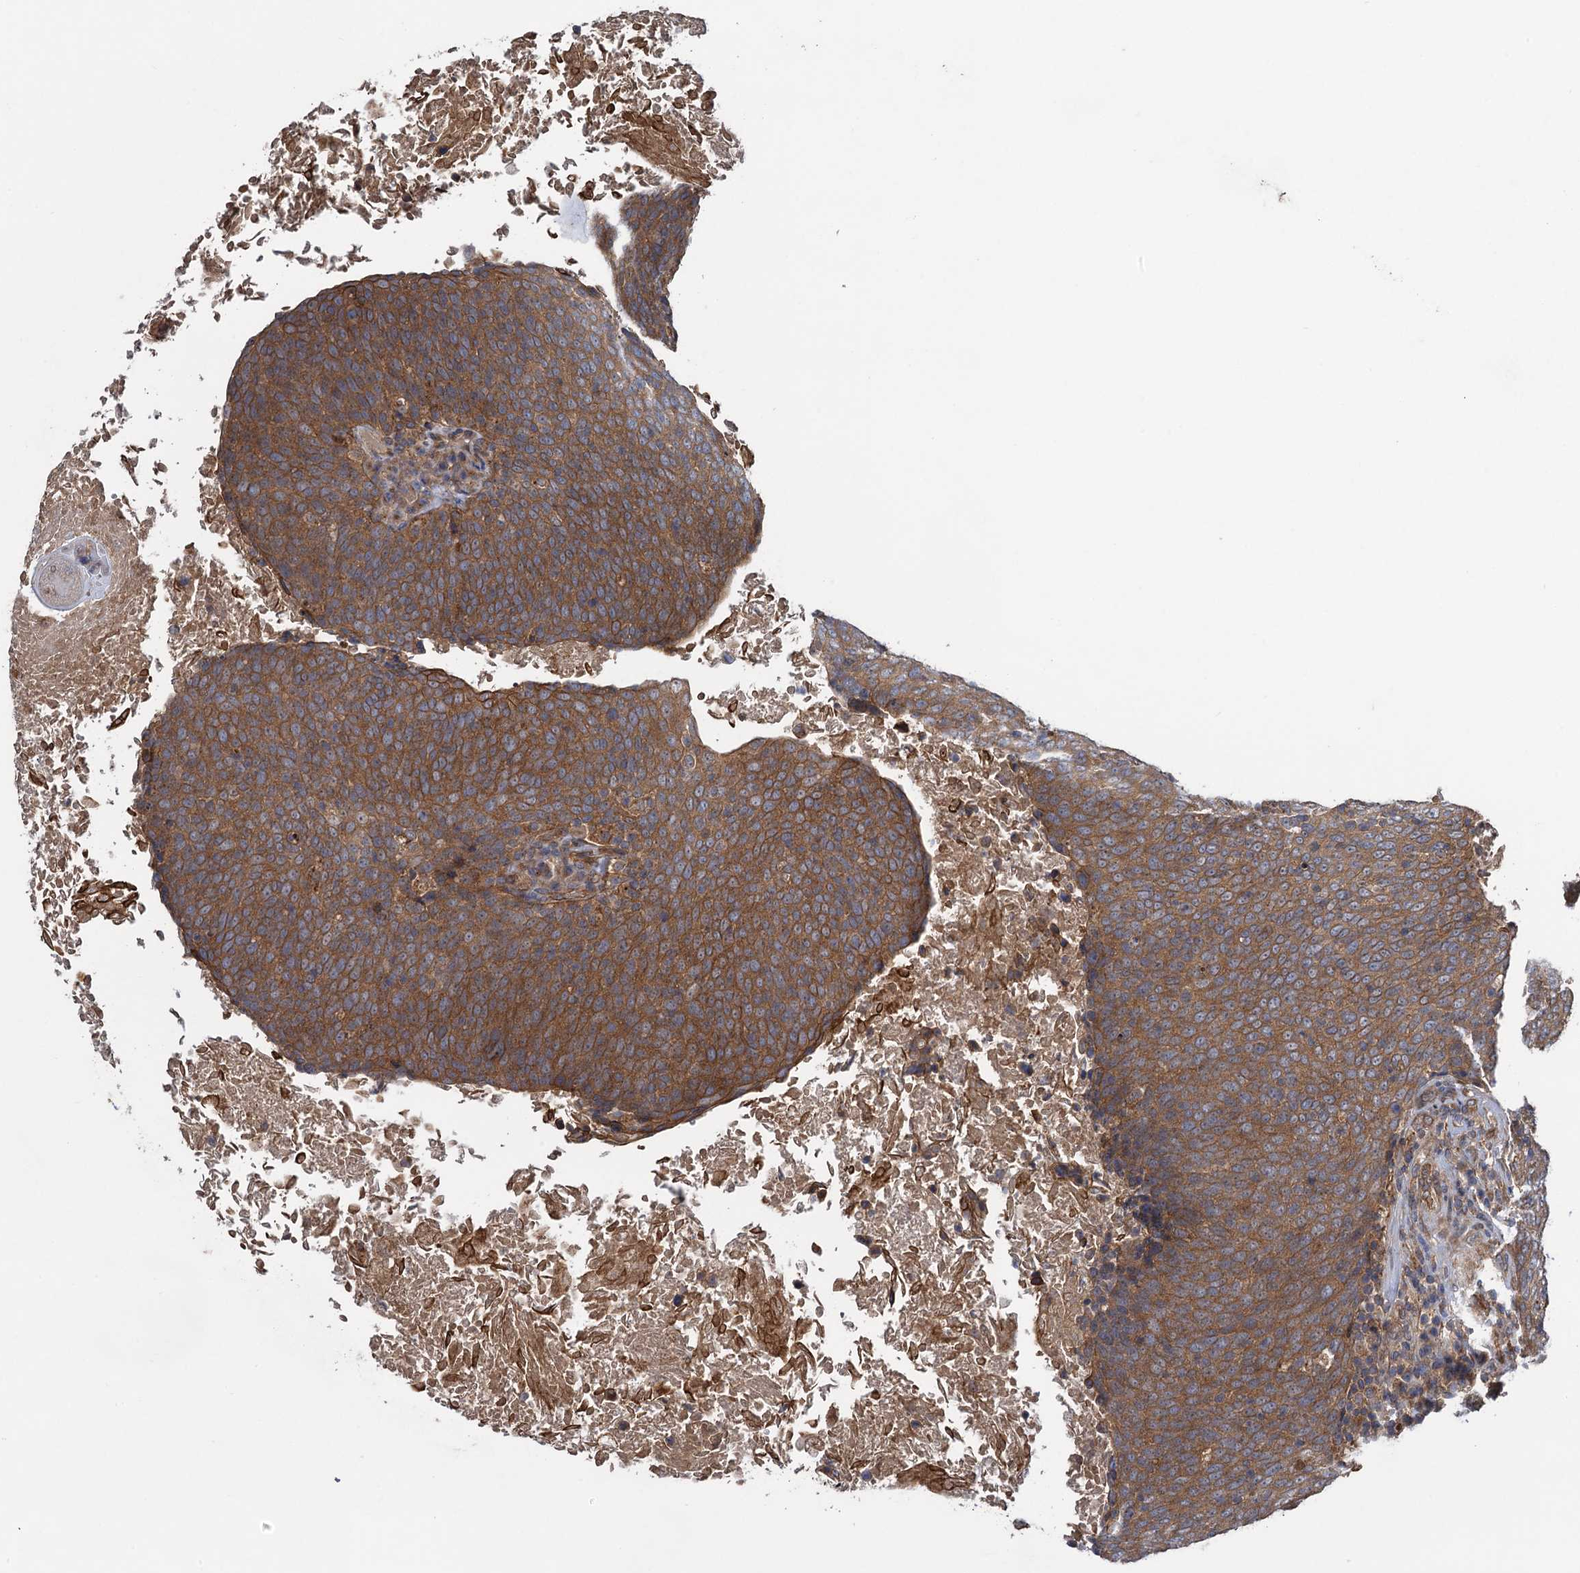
{"staining": {"intensity": "moderate", "quantity": ">75%", "location": "cytoplasmic/membranous"}, "tissue": "head and neck cancer", "cell_type": "Tumor cells", "image_type": "cancer", "snomed": [{"axis": "morphology", "description": "Squamous cell carcinoma, NOS"}, {"axis": "morphology", "description": "Squamous cell carcinoma, metastatic, NOS"}, {"axis": "topography", "description": "Lymph node"}, {"axis": "topography", "description": "Head-Neck"}], "caption": "IHC histopathology image of neoplastic tissue: human metastatic squamous cell carcinoma (head and neck) stained using IHC reveals medium levels of moderate protein expression localized specifically in the cytoplasmic/membranous of tumor cells, appearing as a cytoplasmic/membranous brown color.", "gene": "HAUS1", "patient": {"sex": "male", "age": 62}}